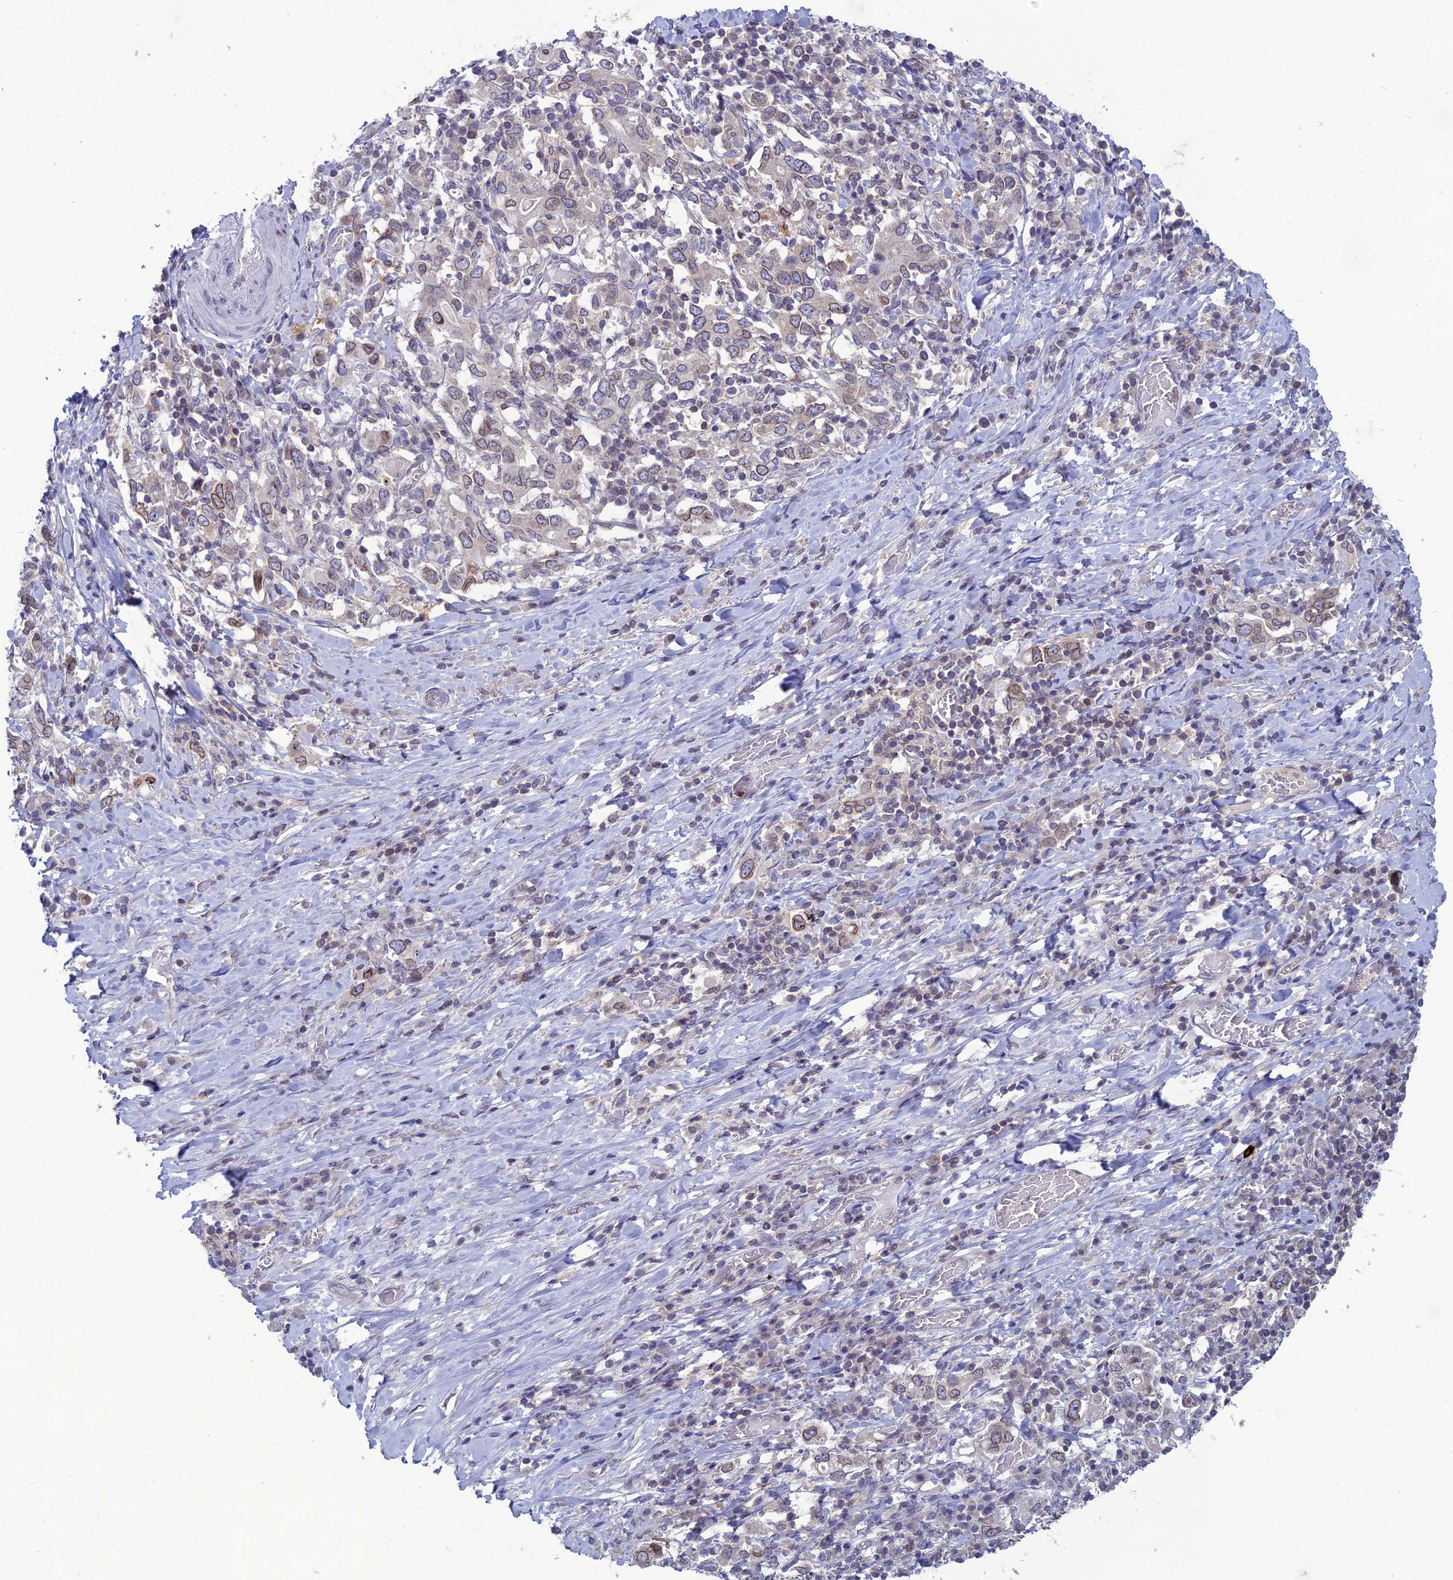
{"staining": {"intensity": "moderate", "quantity": "25%-75%", "location": "cytoplasmic/membranous,nuclear"}, "tissue": "stomach cancer", "cell_type": "Tumor cells", "image_type": "cancer", "snomed": [{"axis": "morphology", "description": "Adenocarcinoma, NOS"}, {"axis": "topography", "description": "Stomach, upper"}, {"axis": "topography", "description": "Stomach"}], "caption": "Stomach adenocarcinoma tissue exhibits moderate cytoplasmic/membranous and nuclear positivity in approximately 25%-75% of tumor cells (DAB IHC, brown staining for protein, blue staining for nuclei).", "gene": "WDR46", "patient": {"sex": "male", "age": 62}}